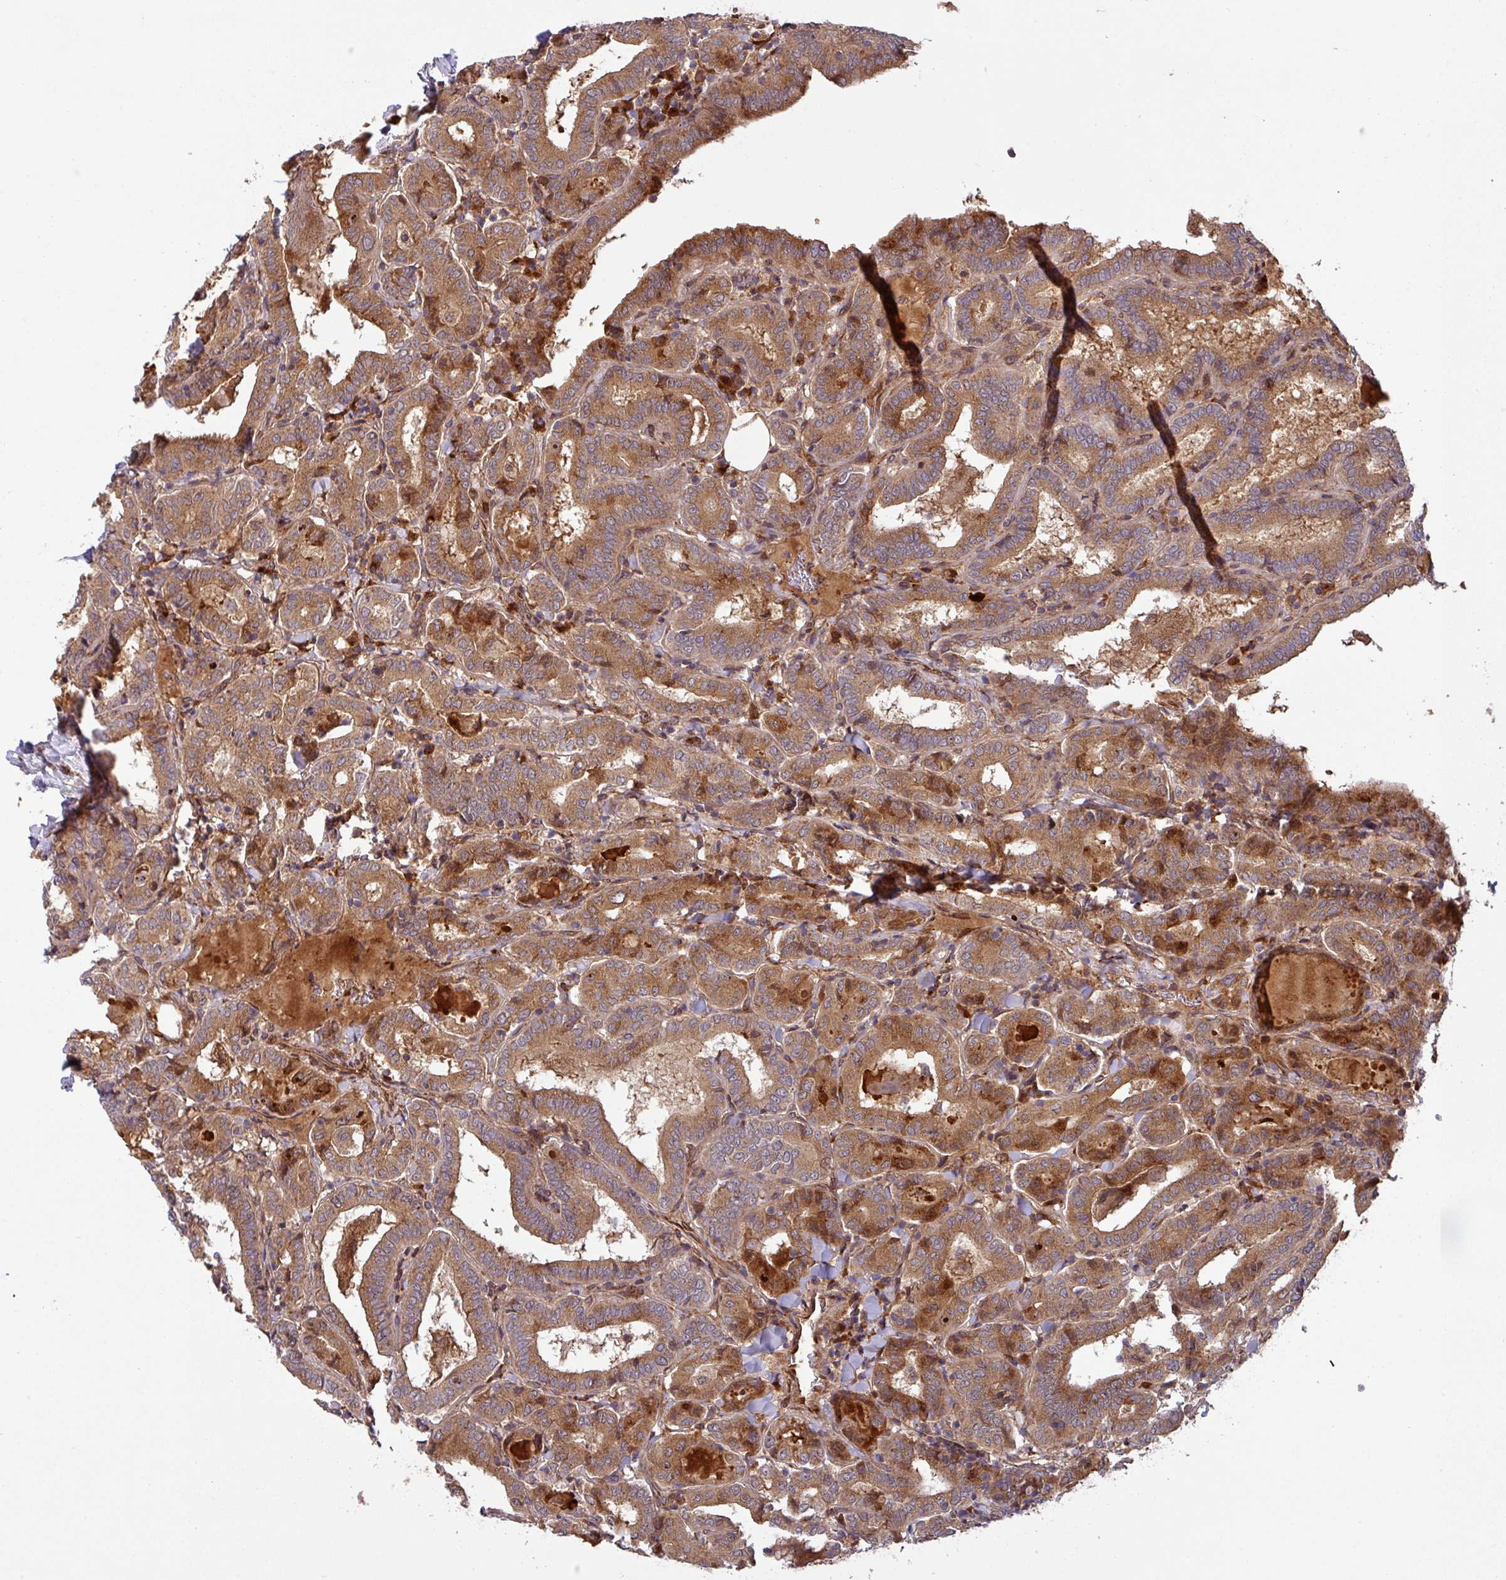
{"staining": {"intensity": "moderate", "quantity": ">75%", "location": "cytoplasmic/membranous"}, "tissue": "thyroid cancer", "cell_type": "Tumor cells", "image_type": "cancer", "snomed": [{"axis": "morphology", "description": "Papillary adenocarcinoma, NOS"}, {"axis": "topography", "description": "Thyroid gland"}], "caption": "The image displays immunohistochemical staining of thyroid cancer (papillary adenocarcinoma). There is moderate cytoplasmic/membranous positivity is identified in approximately >75% of tumor cells.", "gene": "ART1", "patient": {"sex": "female", "age": 72}}